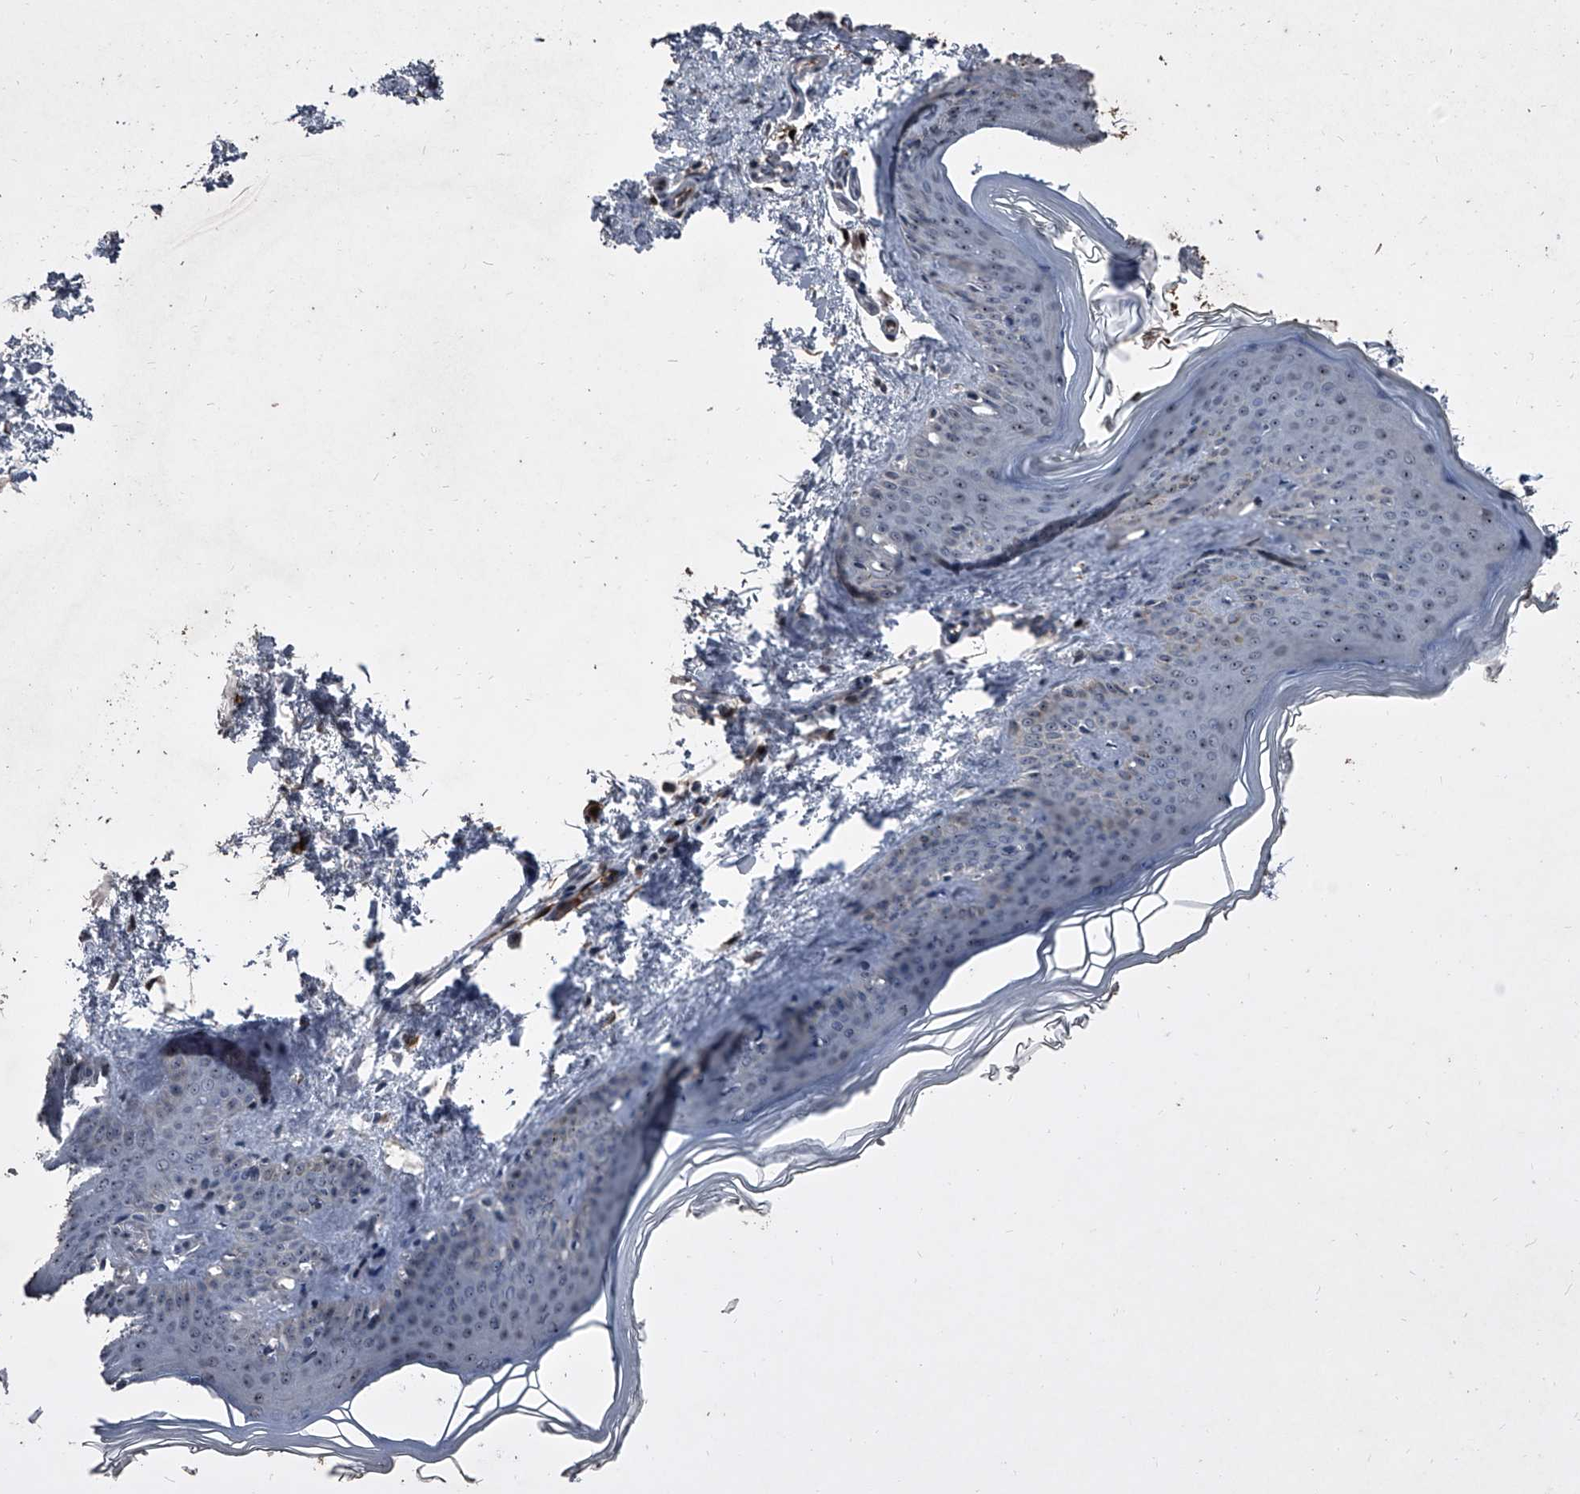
{"staining": {"intensity": "negative", "quantity": "none", "location": "none"}, "tissue": "skin", "cell_type": "Fibroblasts", "image_type": "normal", "snomed": [{"axis": "morphology", "description": "Normal tissue, NOS"}, {"axis": "topography", "description": "Skin"}], "caption": "The immunohistochemistry (IHC) photomicrograph has no significant staining in fibroblasts of skin.", "gene": "CEP85L", "patient": {"sex": "female", "age": 27}}